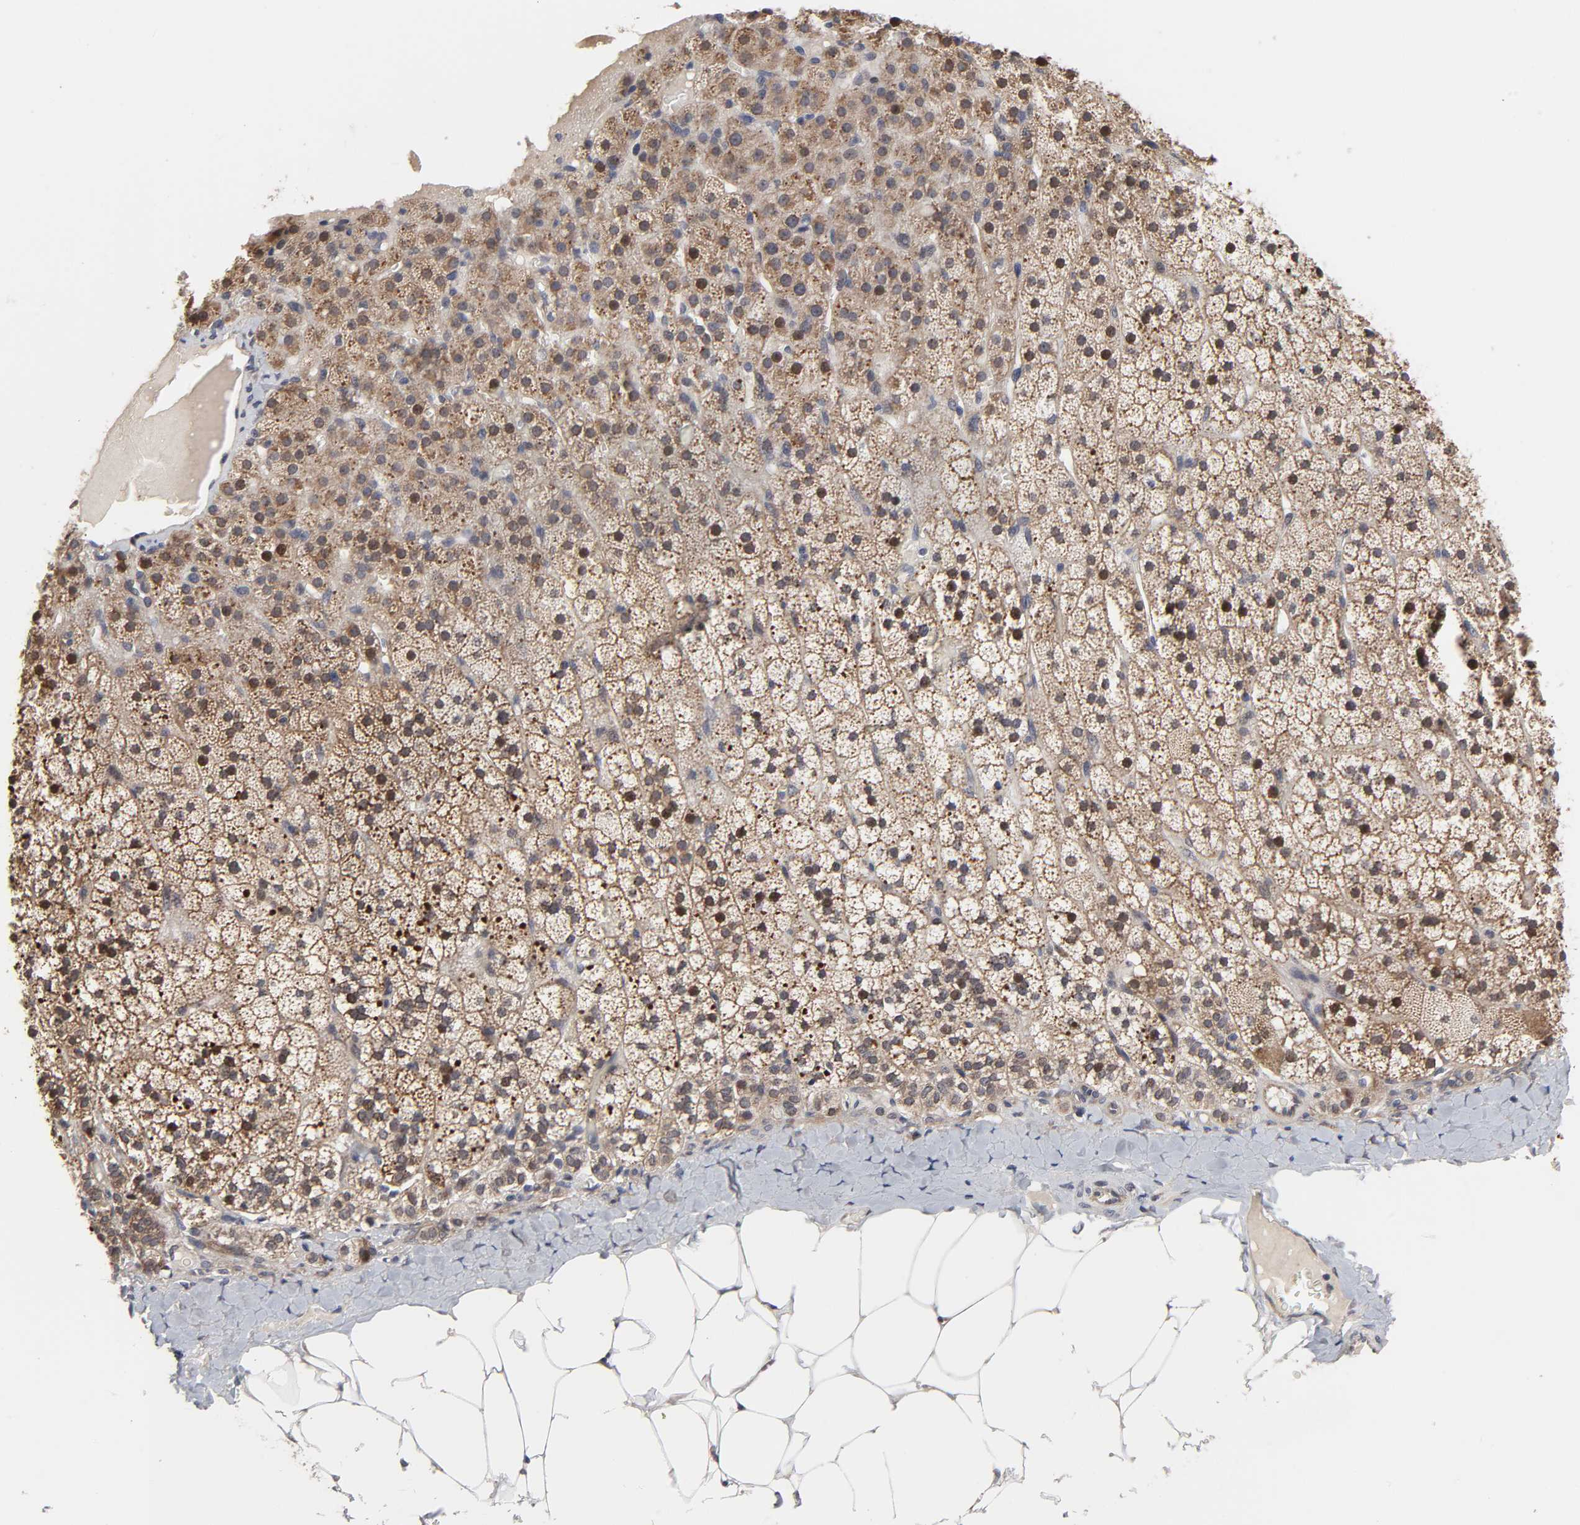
{"staining": {"intensity": "strong", "quantity": ">75%", "location": "cytoplasmic/membranous,nuclear"}, "tissue": "adrenal gland", "cell_type": "Glandular cells", "image_type": "normal", "snomed": [{"axis": "morphology", "description": "Normal tissue, NOS"}, {"axis": "topography", "description": "Adrenal gland"}], "caption": "This micrograph shows unremarkable adrenal gland stained with immunohistochemistry (IHC) to label a protein in brown. The cytoplasmic/membranous,nuclear of glandular cells show strong positivity for the protein. Nuclei are counter-stained blue.", "gene": "HNF4A", "patient": {"sex": "male", "age": 35}}